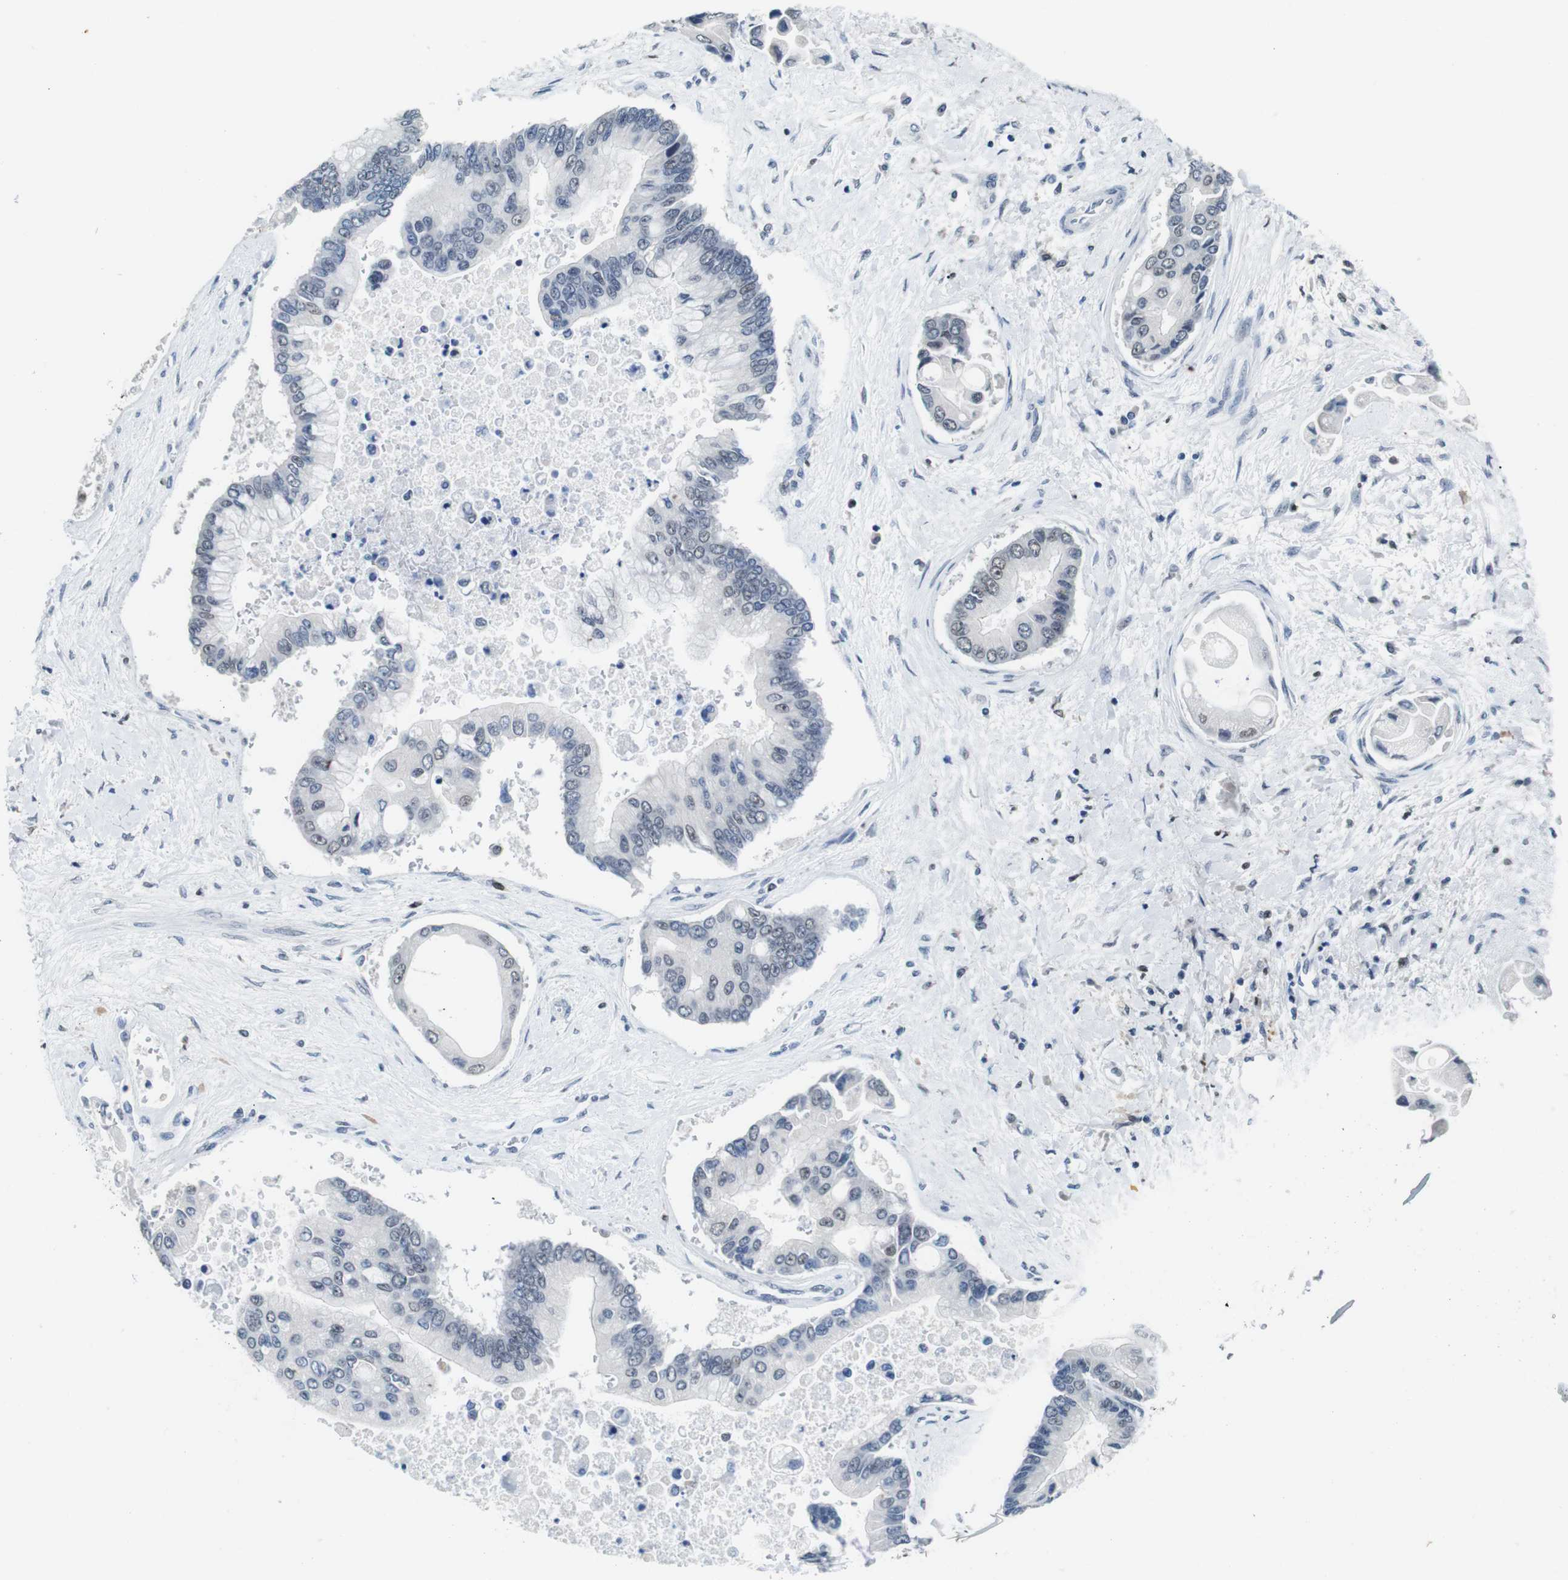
{"staining": {"intensity": "weak", "quantity": "<25%", "location": "nuclear"}, "tissue": "liver cancer", "cell_type": "Tumor cells", "image_type": "cancer", "snomed": [{"axis": "morphology", "description": "Cholangiocarcinoma"}, {"axis": "topography", "description": "Liver"}], "caption": "There is no significant expression in tumor cells of liver cancer (cholangiocarcinoma). (Immunohistochemistry (ihc), brightfield microscopy, high magnification).", "gene": "IRF8", "patient": {"sex": "male", "age": 50}}